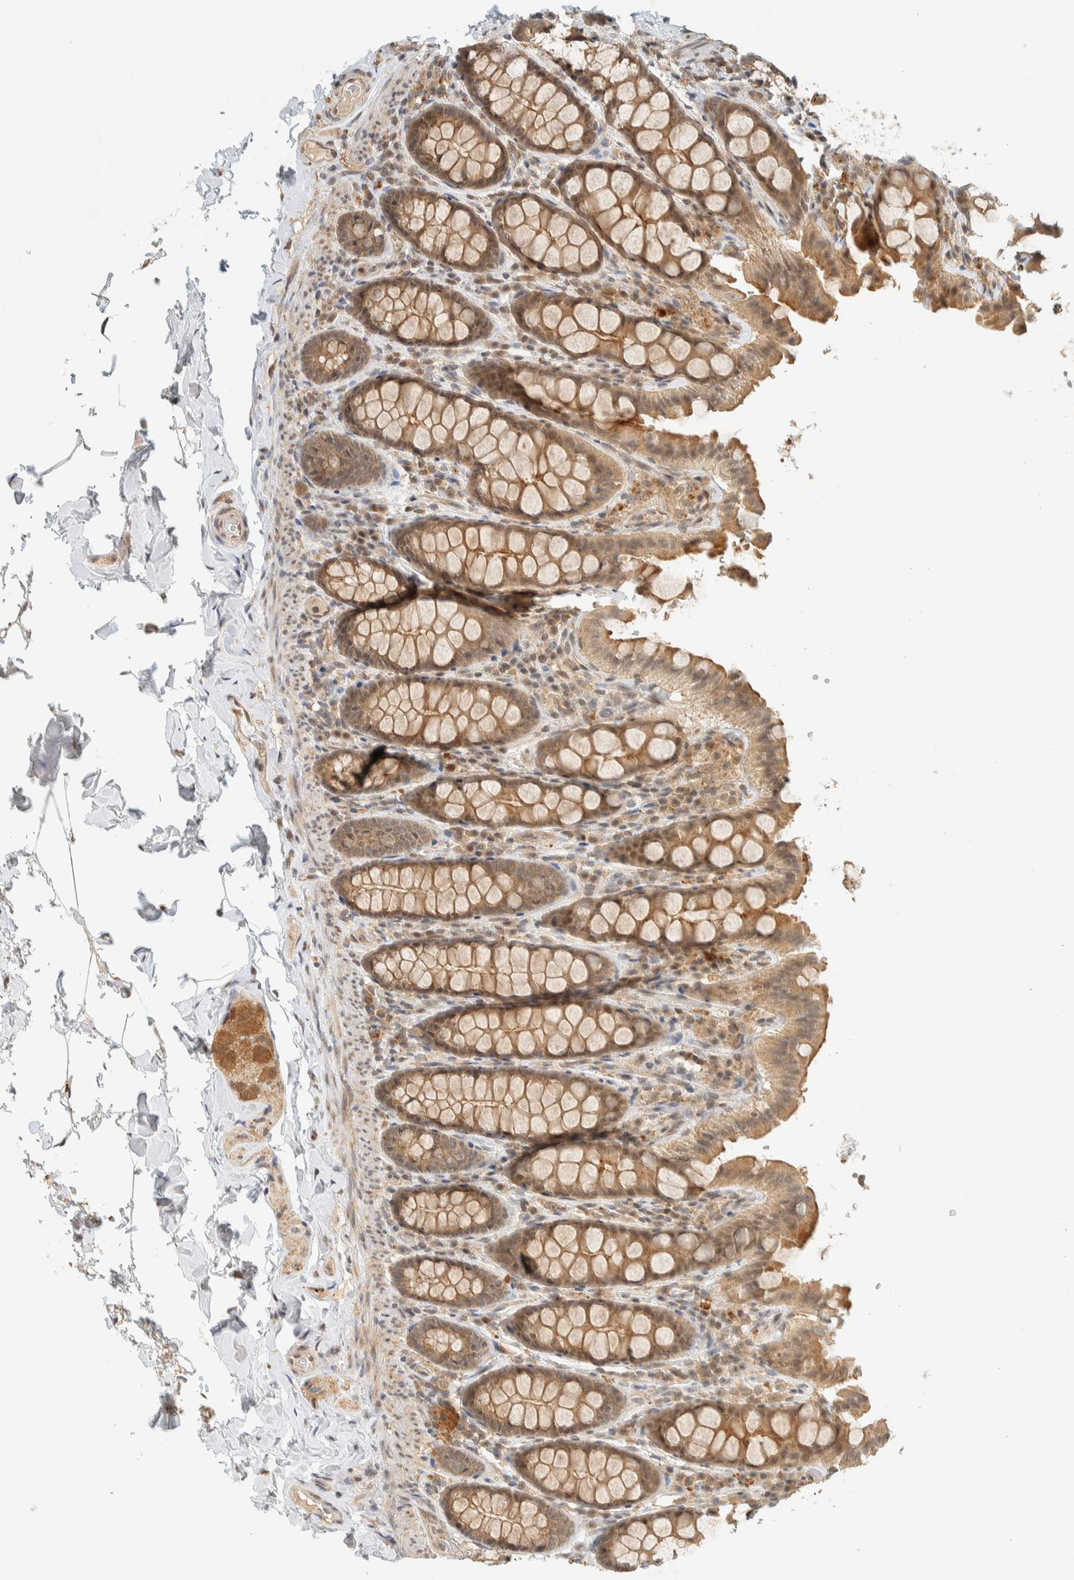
{"staining": {"intensity": "moderate", "quantity": ">75%", "location": "cytoplasmic/membranous"}, "tissue": "colon", "cell_type": "Endothelial cells", "image_type": "normal", "snomed": [{"axis": "morphology", "description": "Normal tissue, NOS"}, {"axis": "topography", "description": "Colon"}, {"axis": "topography", "description": "Peripheral nerve tissue"}], "caption": "Immunohistochemistry (IHC) staining of normal colon, which demonstrates medium levels of moderate cytoplasmic/membranous positivity in approximately >75% of endothelial cells indicating moderate cytoplasmic/membranous protein staining. The staining was performed using DAB (3,3'-diaminobenzidine) (brown) for protein detection and nuclei were counterstained in hematoxylin (blue).", "gene": "KIFAP3", "patient": {"sex": "female", "age": 61}}